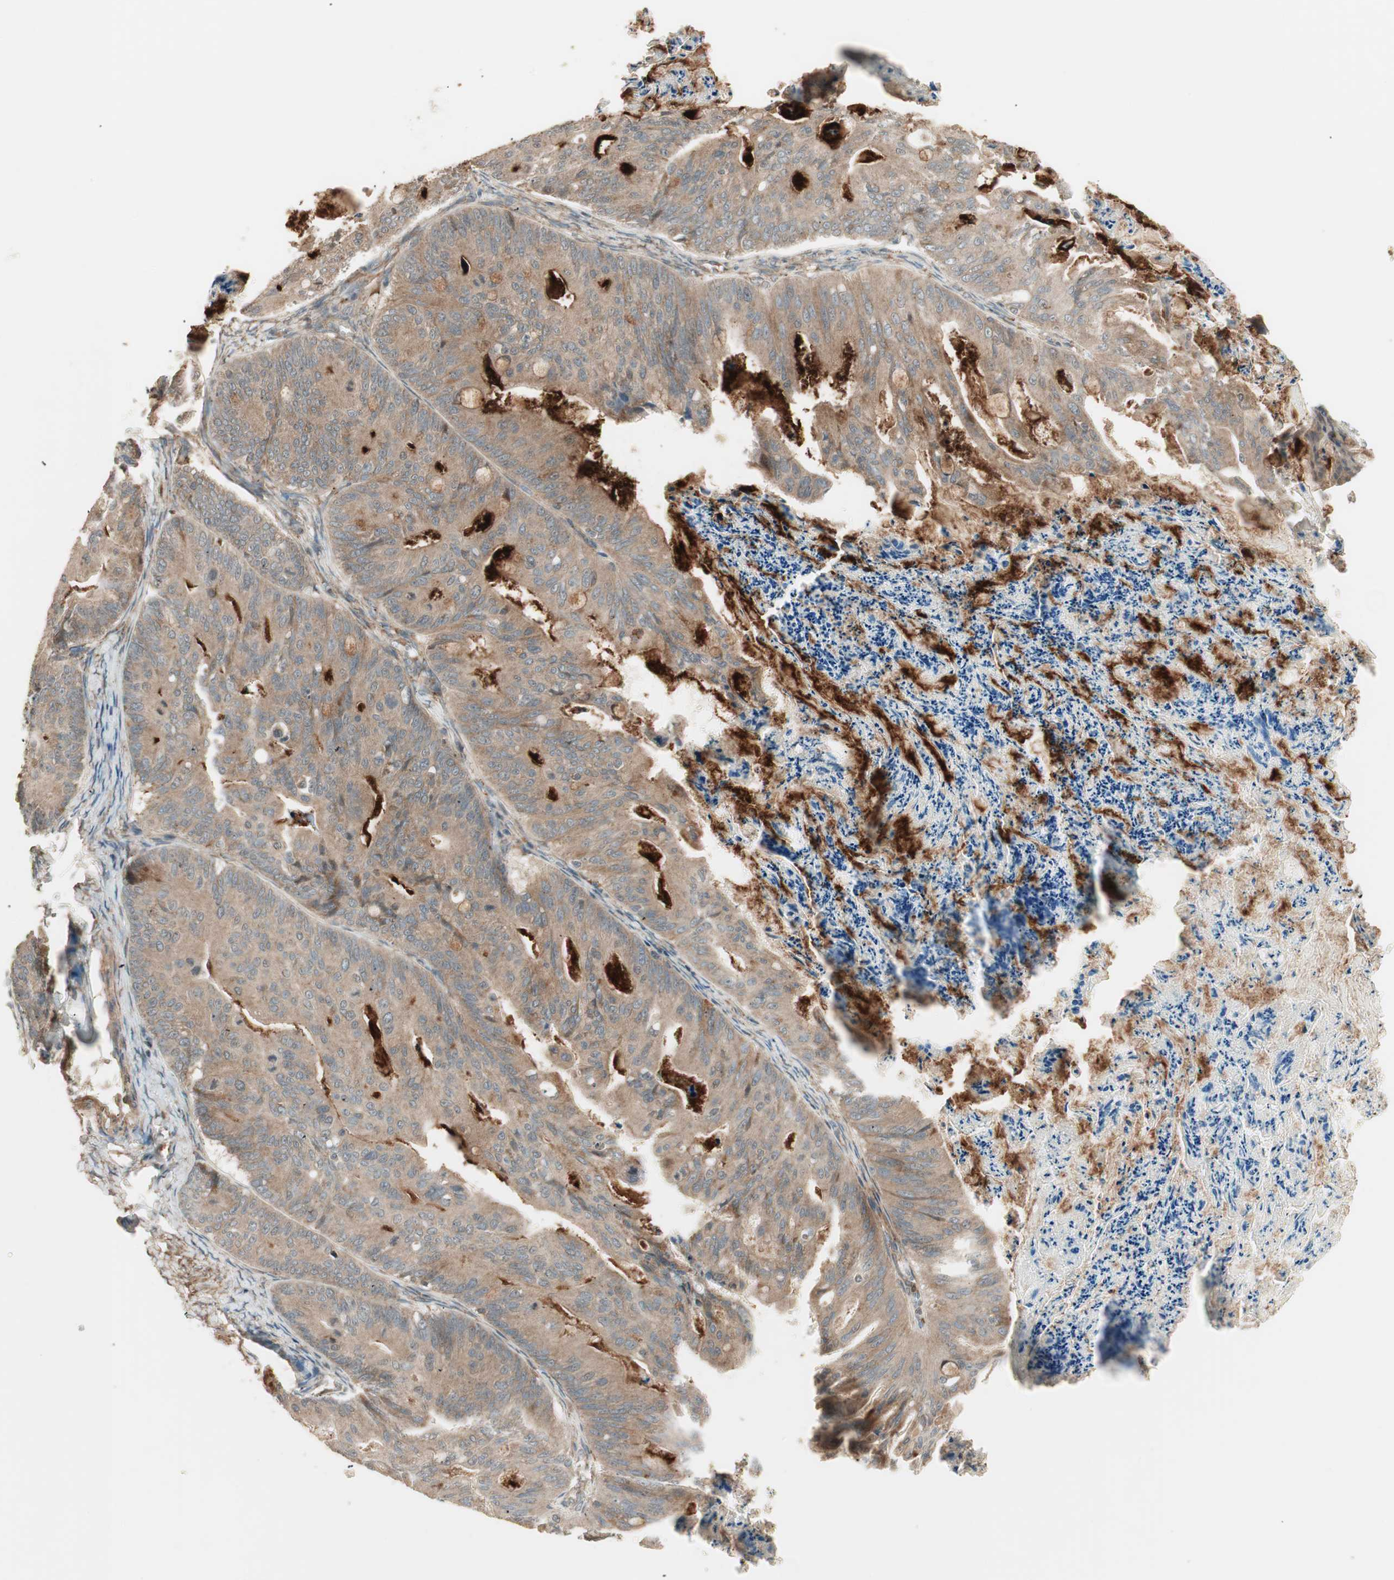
{"staining": {"intensity": "moderate", "quantity": ">75%", "location": "cytoplasmic/membranous"}, "tissue": "ovarian cancer", "cell_type": "Tumor cells", "image_type": "cancer", "snomed": [{"axis": "morphology", "description": "Cystadenocarcinoma, mucinous, NOS"}, {"axis": "topography", "description": "Ovary"}], "caption": "Protein expression analysis of human ovarian mucinous cystadenocarcinoma reveals moderate cytoplasmic/membranous staining in approximately >75% of tumor cells.", "gene": "SFRP1", "patient": {"sex": "female", "age": 36}}